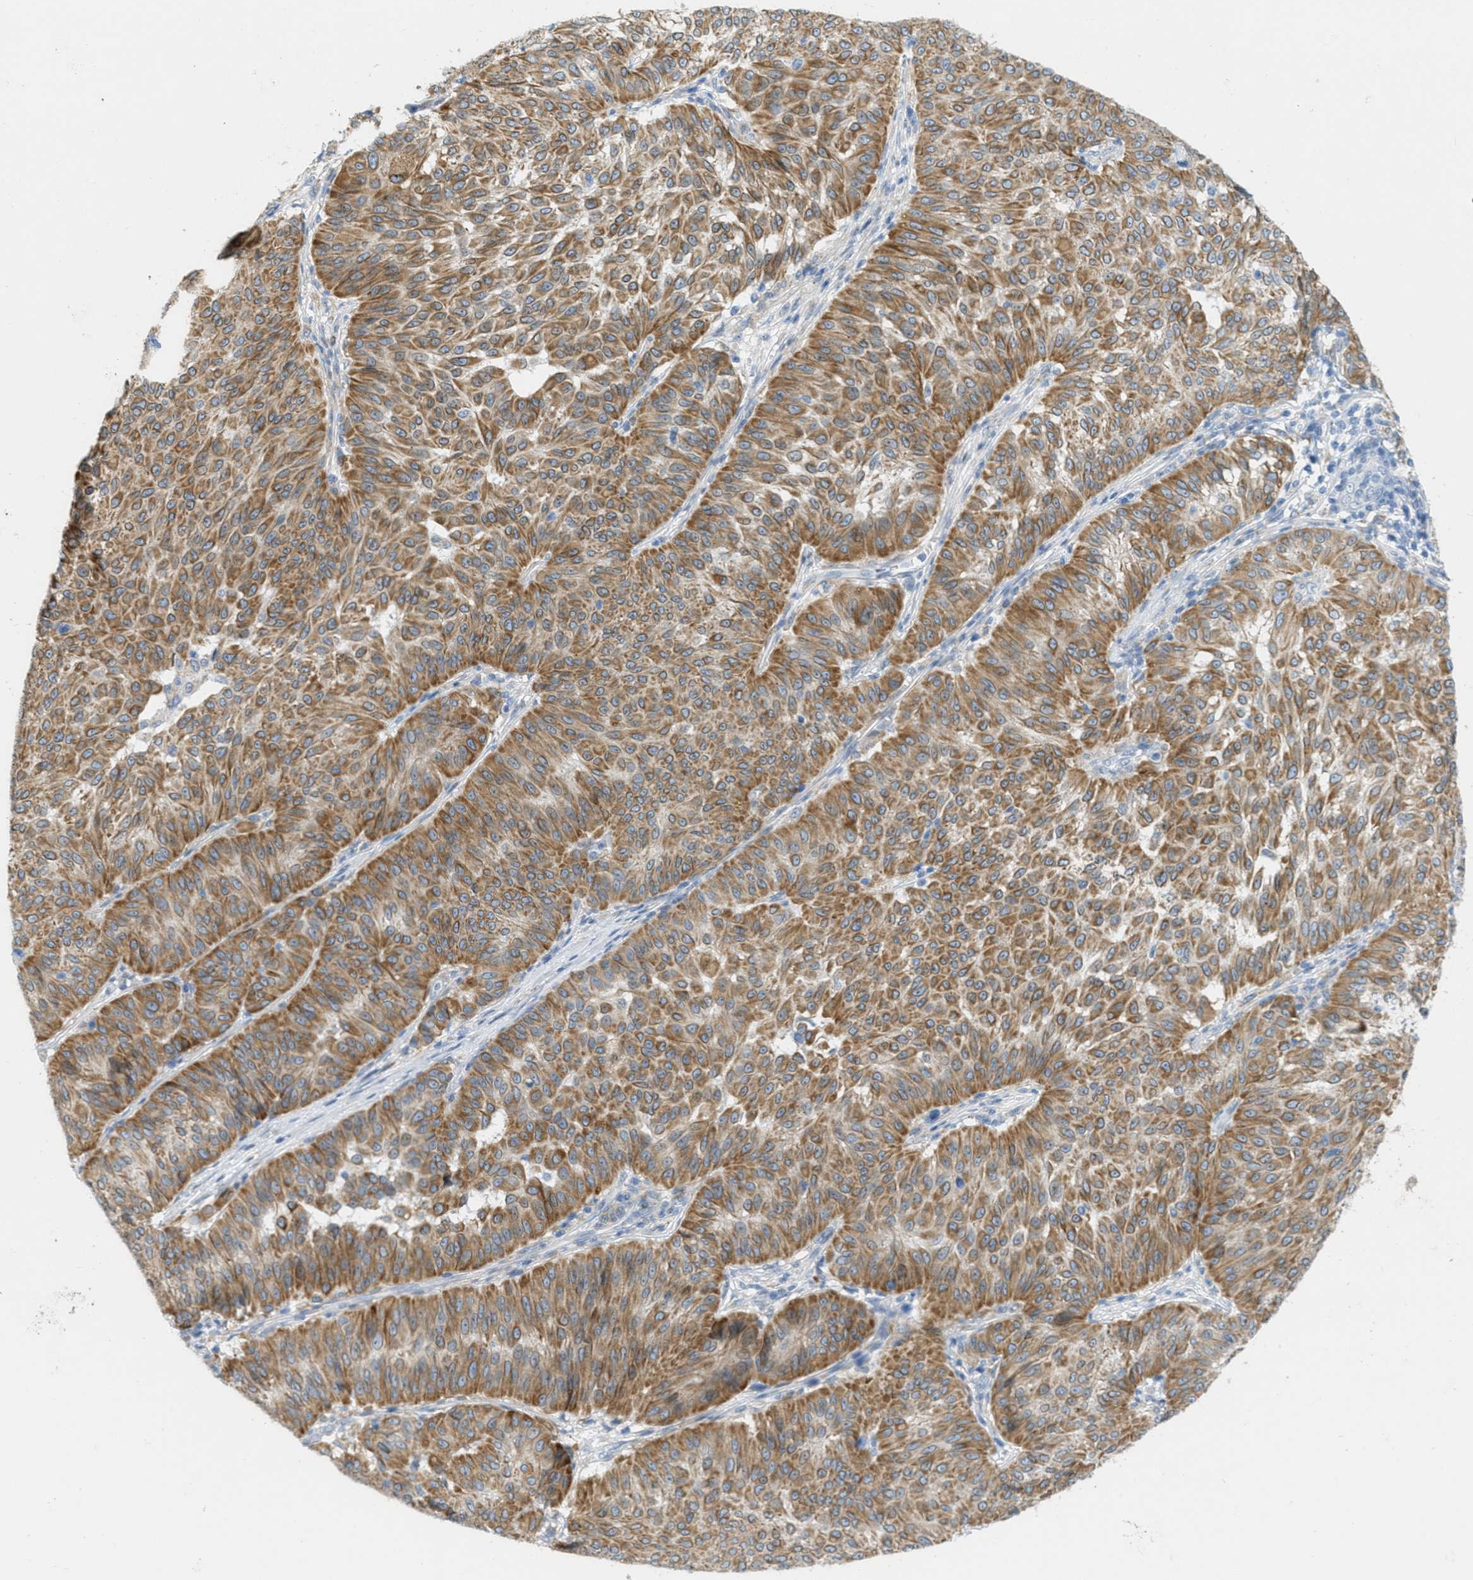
{"staining": {"intensity": "moderate", "quantity": ">75%", "location": "cytoplasmic/membranous"}, "tissue": "melanoma", "cell_type": "Tumor cells", "image_type": "cancer", "snomed": [{"axis": "morphology", "description": "Malignant melanoma, NOS"}, {"axis": "topography", "description": "Skin"}], "caption": "Protein staining of malignant melanoma tissue demonstrates moderate cytoplasmic/membranous expression in approximately >75% of tumor cells.", "gene": "TEX264", "patient": {"sex": "female", "age": 72}}